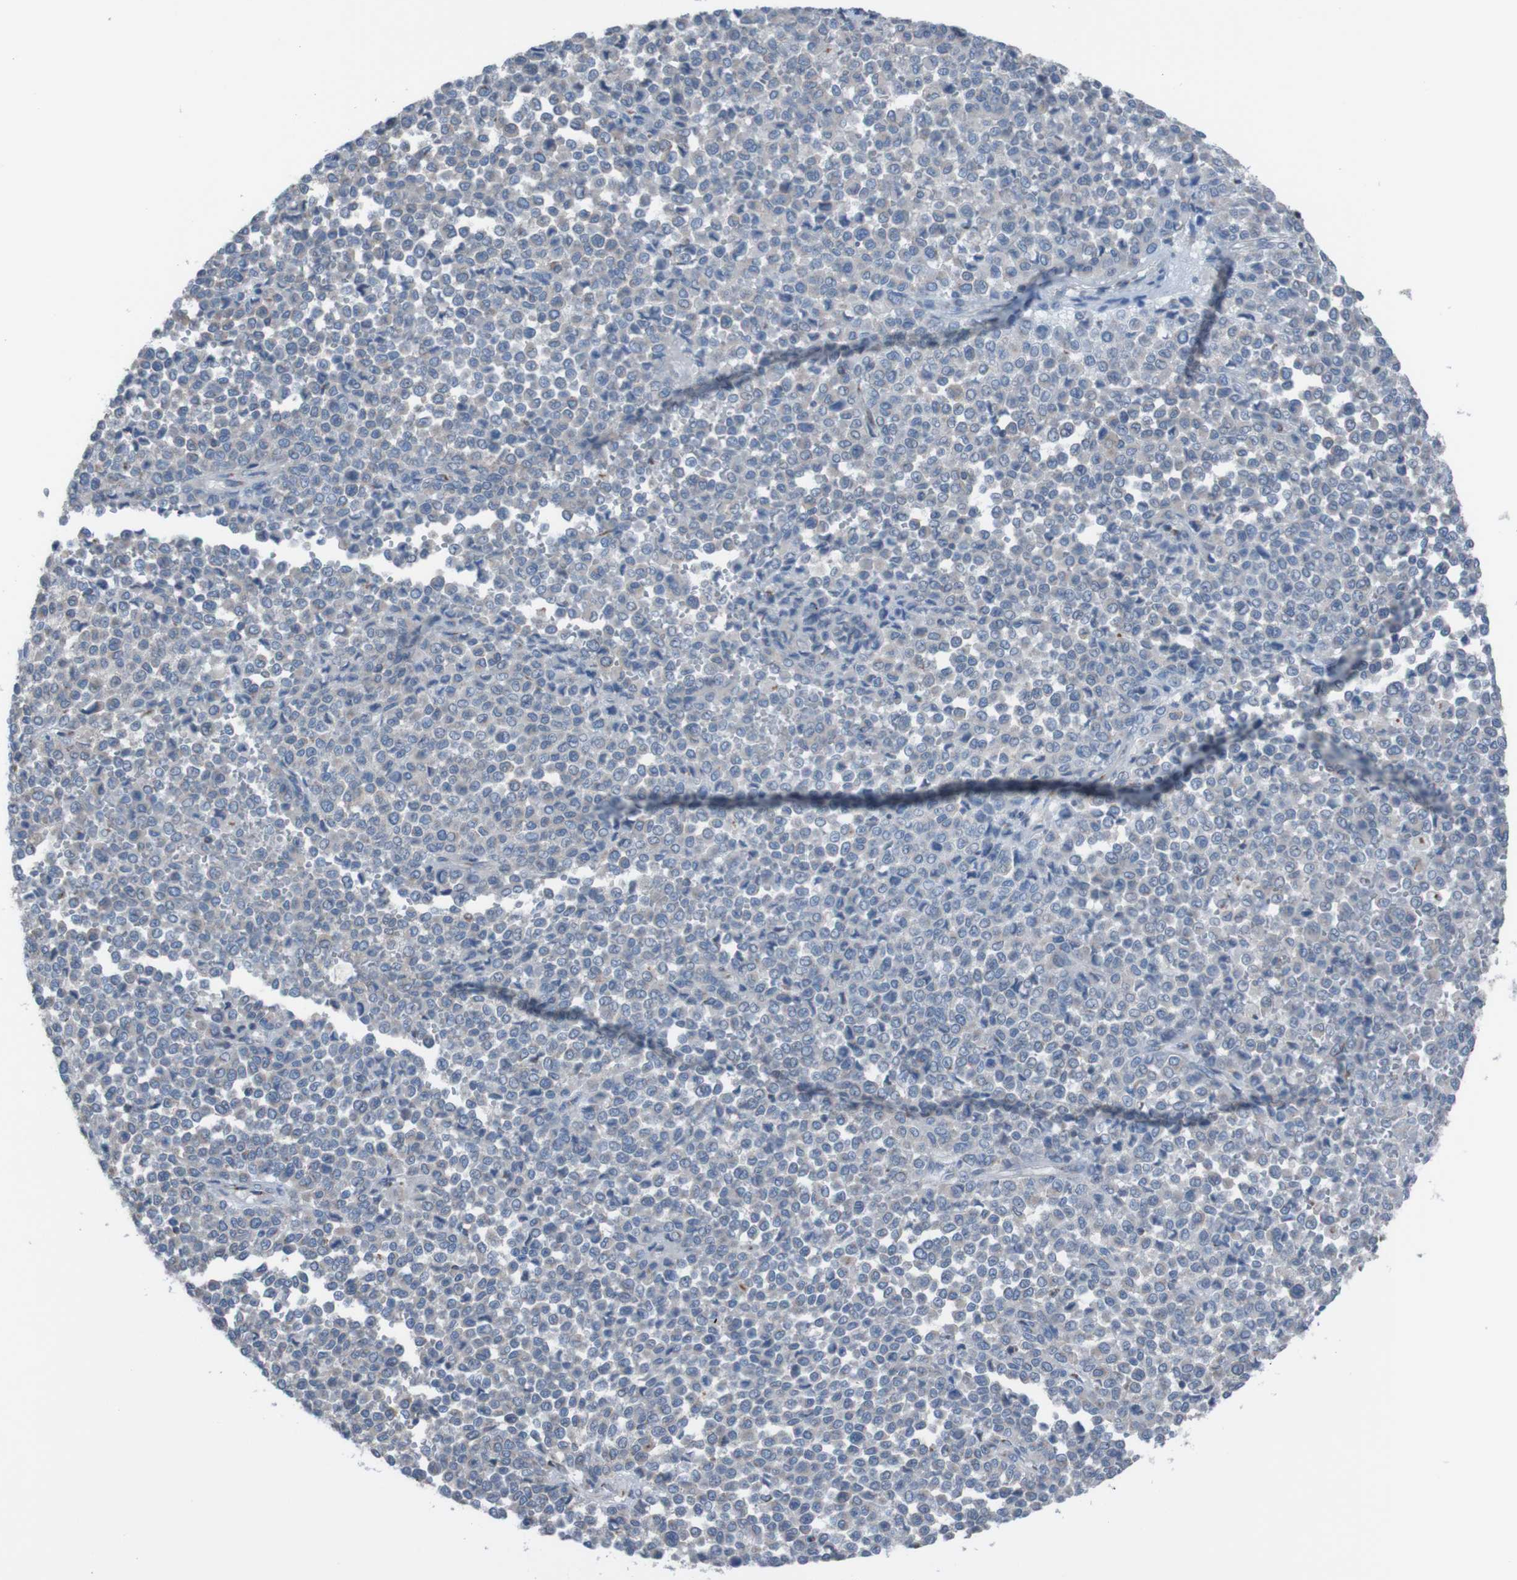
{"staining": {"intensity": "negative", "quantity": "none", "location": "none"}, "tissue": "melanoma", "cell_type": "Tumor cells", "image_type": "cancer", "snomed": [{"axis": "morphology", "description": "Malignant melanoma, Metastatic site"}, {"axis": "topography", "description": "Pancreas"}], "caption": "A micrograph of malignant melanoma (metastatic site) stained for a protein displays no brown staining in tumor cells.", "gene": "MINAR1", "patient": {"sex": "female", "age": 30}}